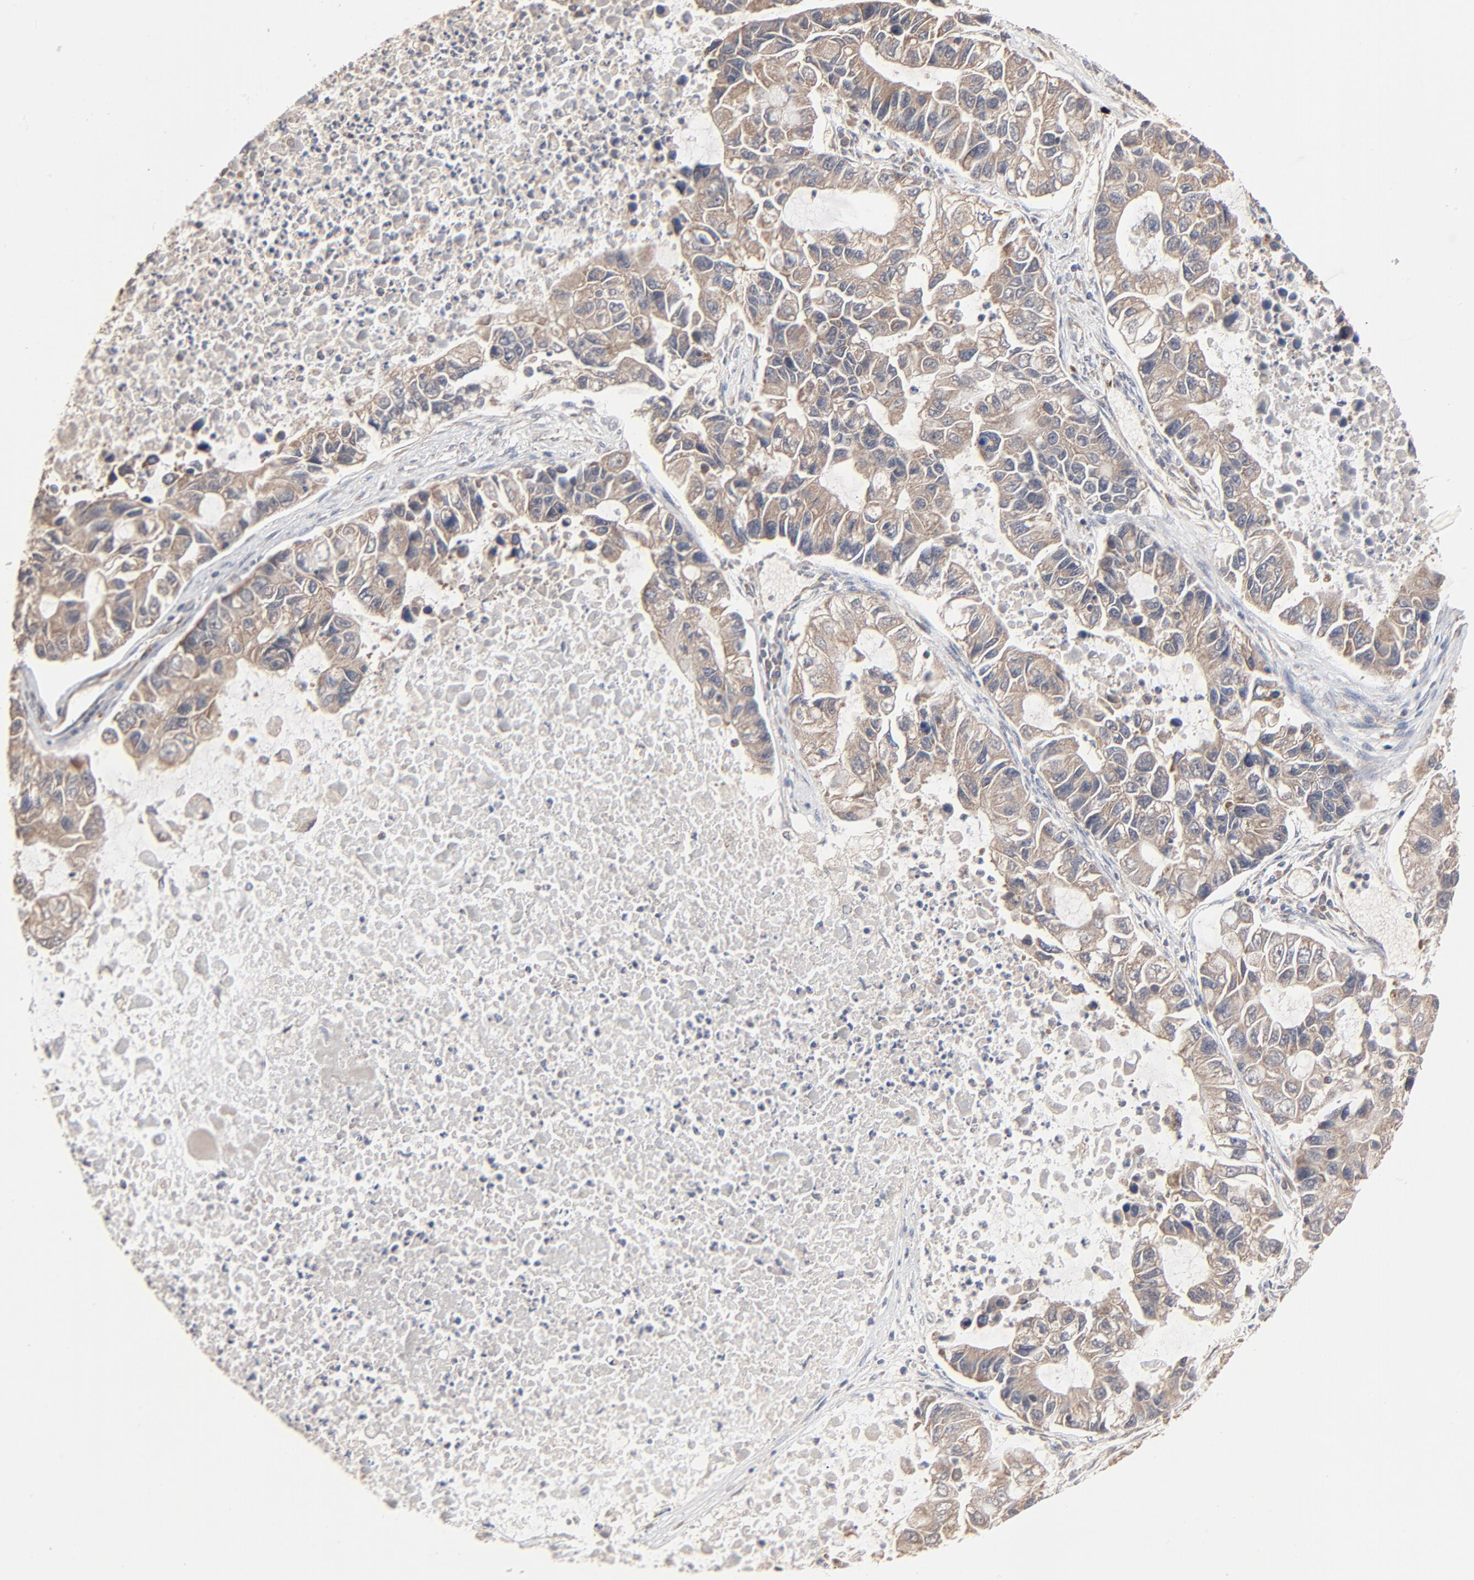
{"staining": {"intensity": "moderate", "quantity": ">75%", "location": "cytoplasmic/membranous"}, "tissue": "lung cancer", "cell_type": "Tumor cells", "image_type": "cancer", "snomed": [{"axis": "morphology", "description": "Adenocarcinoma, NOS"}, {"axis": "topography", "description": "Lung"}], "caption": "Tumor cells demonstrate medium levels of moderate cytoplasmic/membranous expression in approximately >75% of cells in human lung adenocarcinoma. Immunohistochemistry stains the protein in brown and the nuclei are stained blue.", "gene": "ABLIM3", "patient": {"sex": "female", "age": 51}}